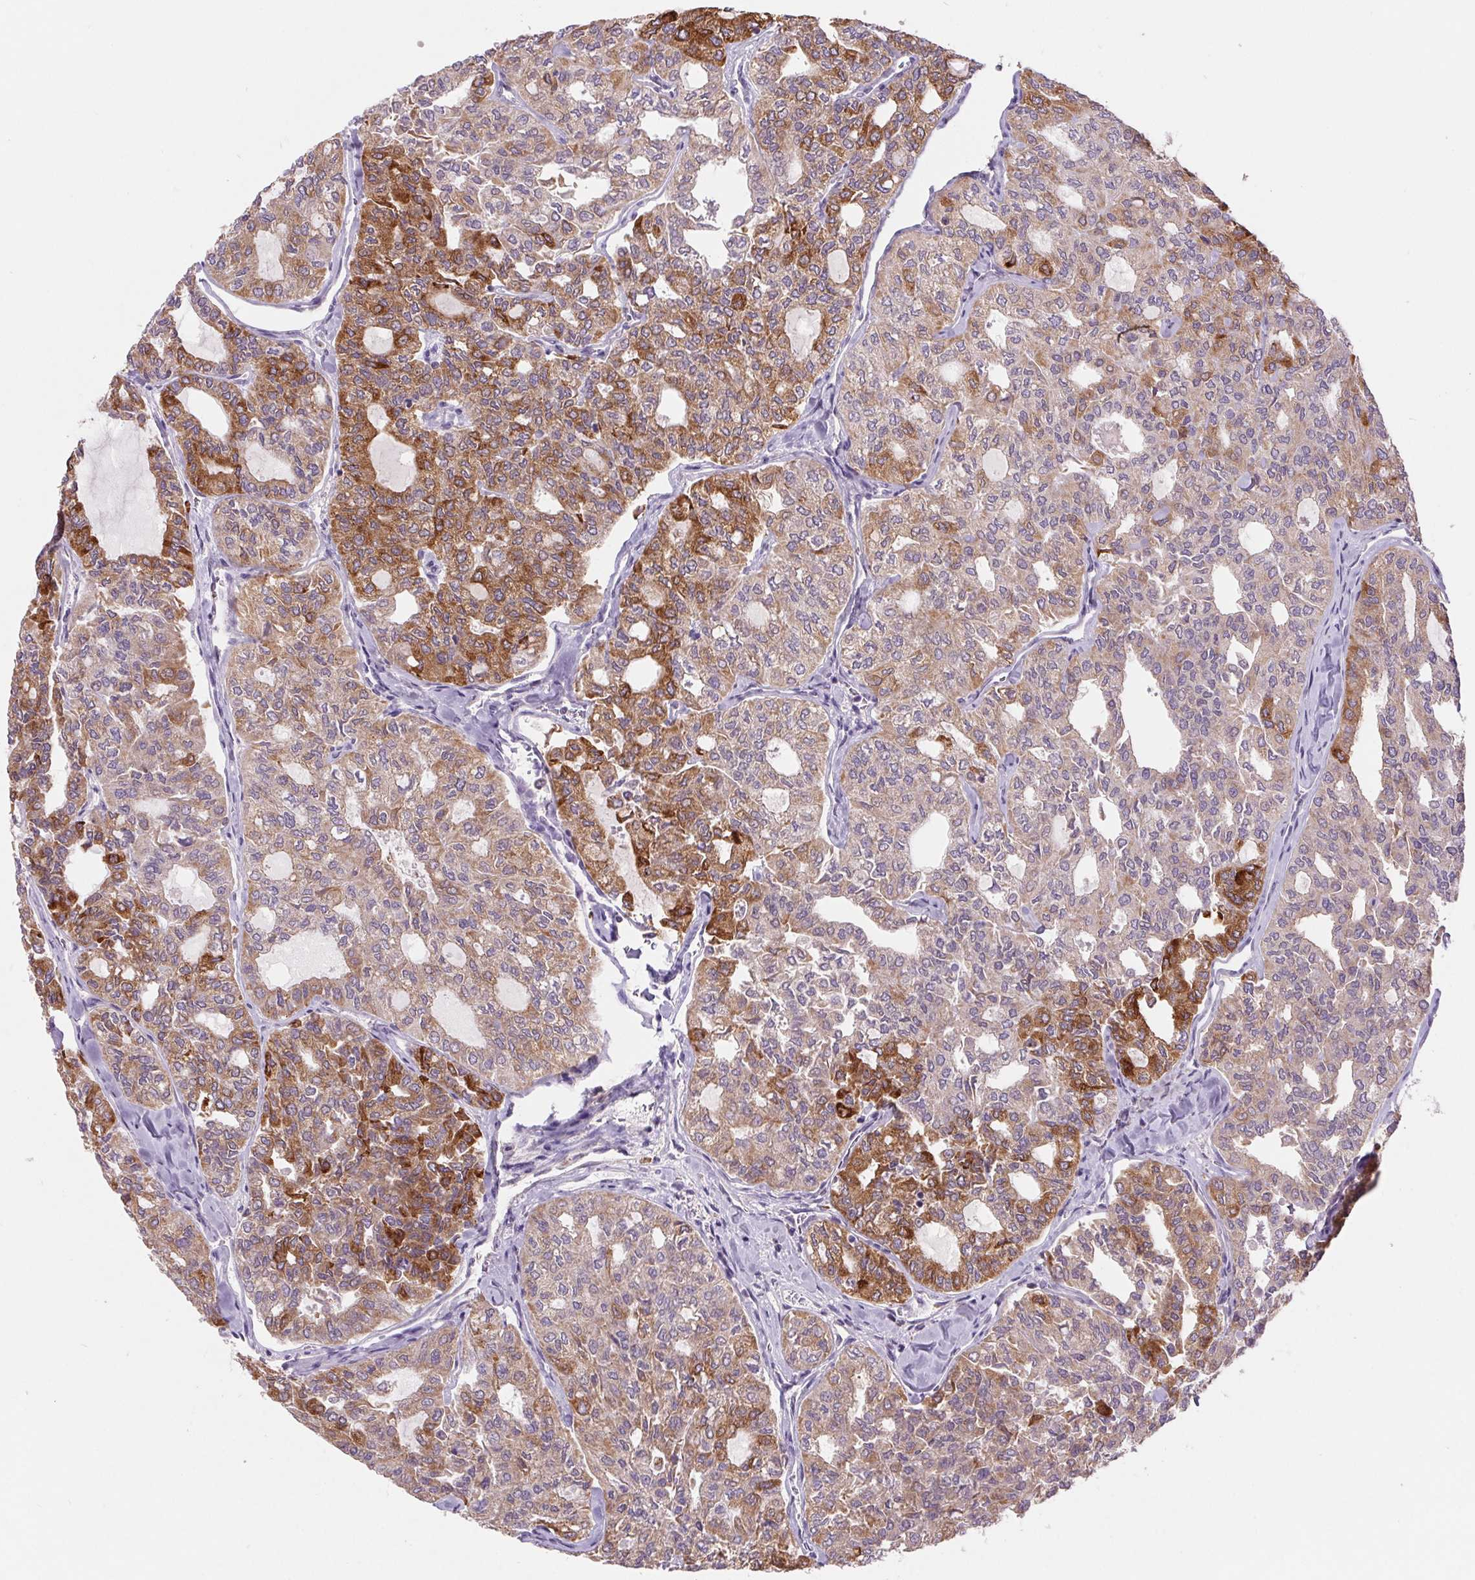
{"staining": {"intensity": "moderate", "quantity": "25%-75%", "location": "cytoplasmic/membranous"}, "tissue": "thyroid cancer", "cell_type": "Tumor cells", "image_type": "cancer", "snomed": [{"axis": "morphology", "description": "Follicular adenoma carcinoma, NOS"}, {"axis": "topography", "description": "Thyroid gland"}], "caption": "Thyroid cancer (follicular adenoma carcinoma) stained with a brown dye demonstrates moderate cytoplasmic/membranous positive expression in about 25%-75% of tumor cells.", "gene": "EMC6", "patient": {"sex": "male", "age": 75}}